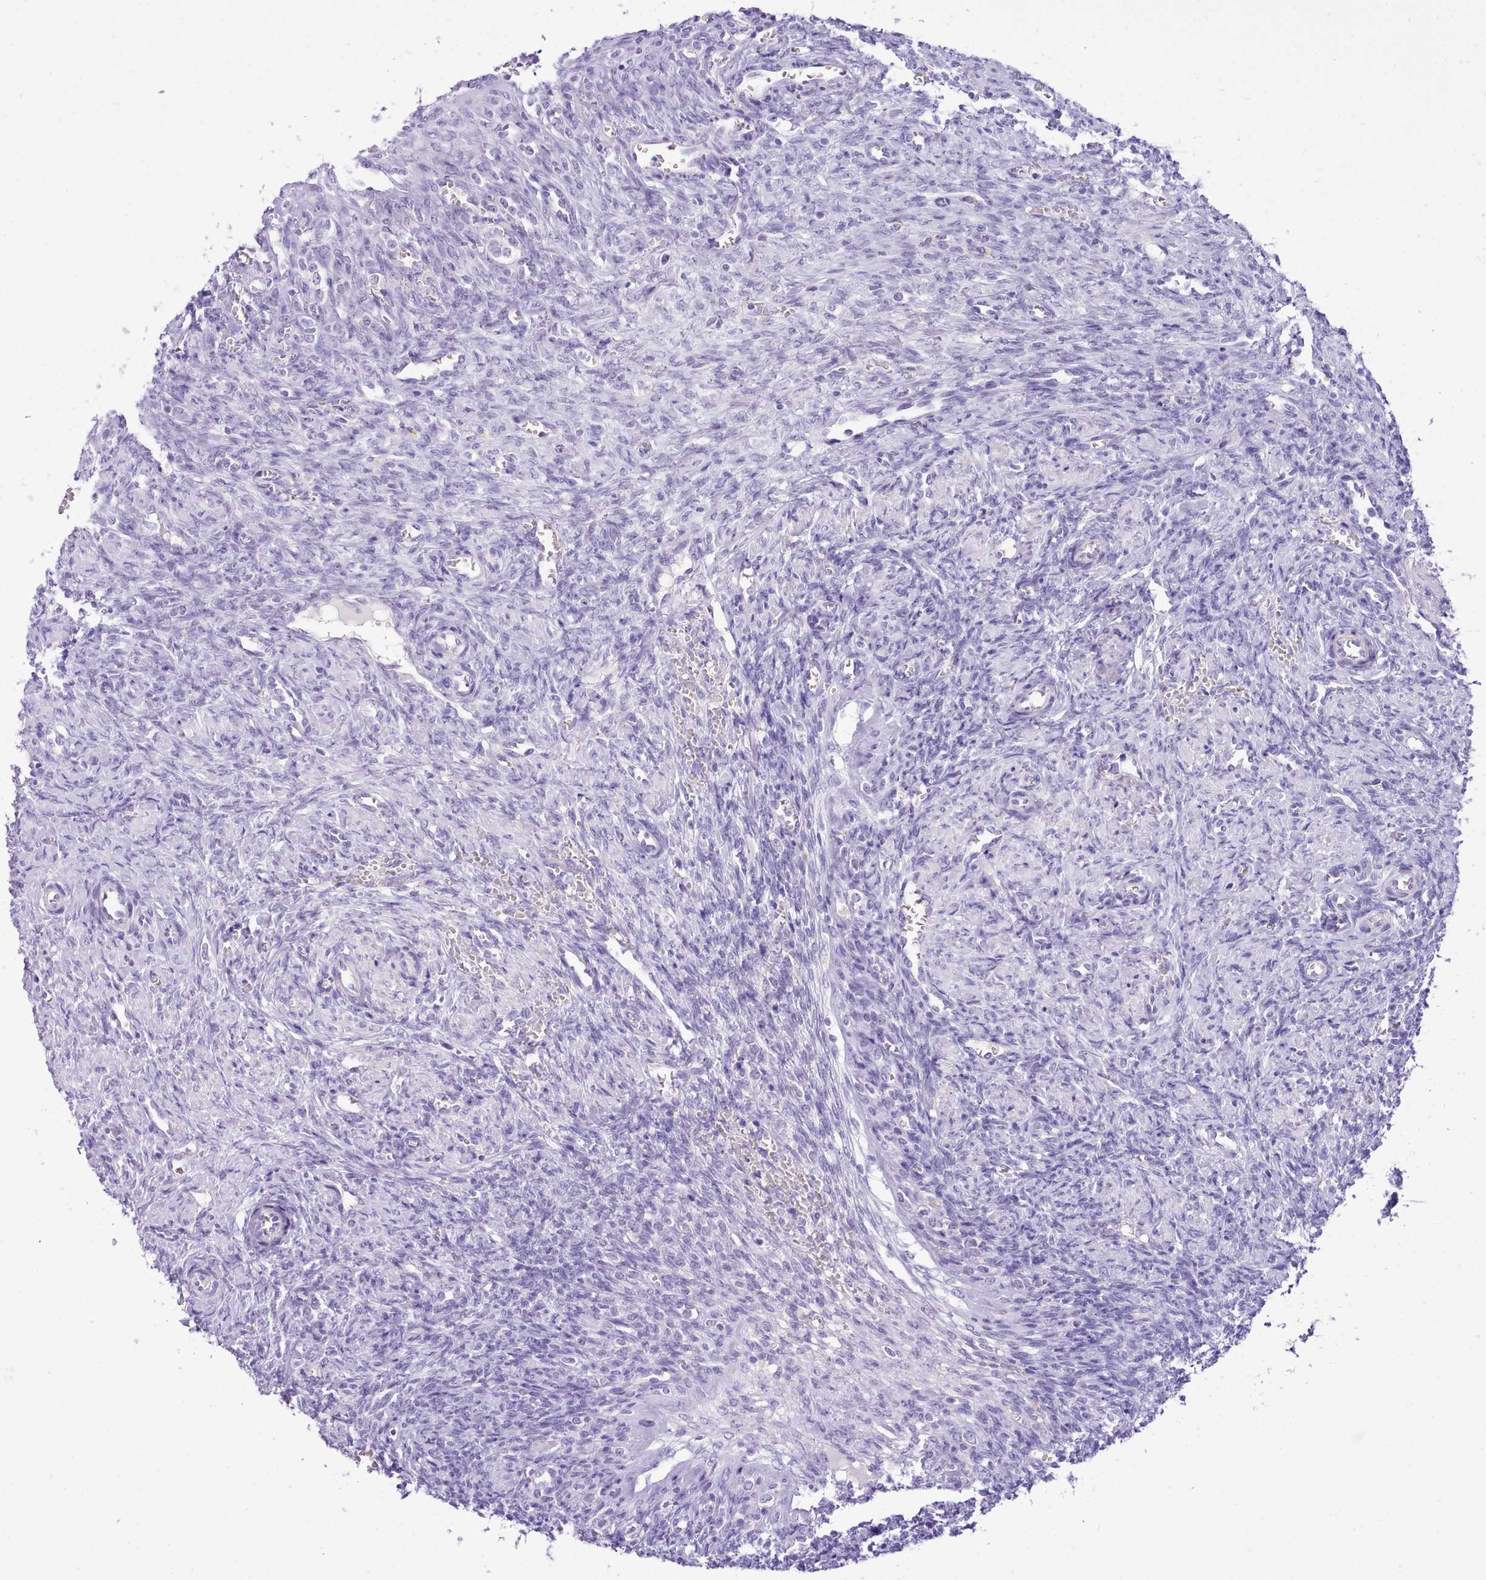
{"staining": {"intensity": "negative", "quantity": "none", "location": "none"}, "tissue": "ovary", "cell_type": "Follicle cells", "image_type": "normal", "snomed": [{"axis": "morphology", "description": "Normal tissue, NOS"}, {"axis": "topography", "description": "Ovary"}], "caption": "Follicle cells show no significant protein positivity in normal ovary.", "gene": "LRRC37A2", "patient": {"sex": "female", "age": 41}}